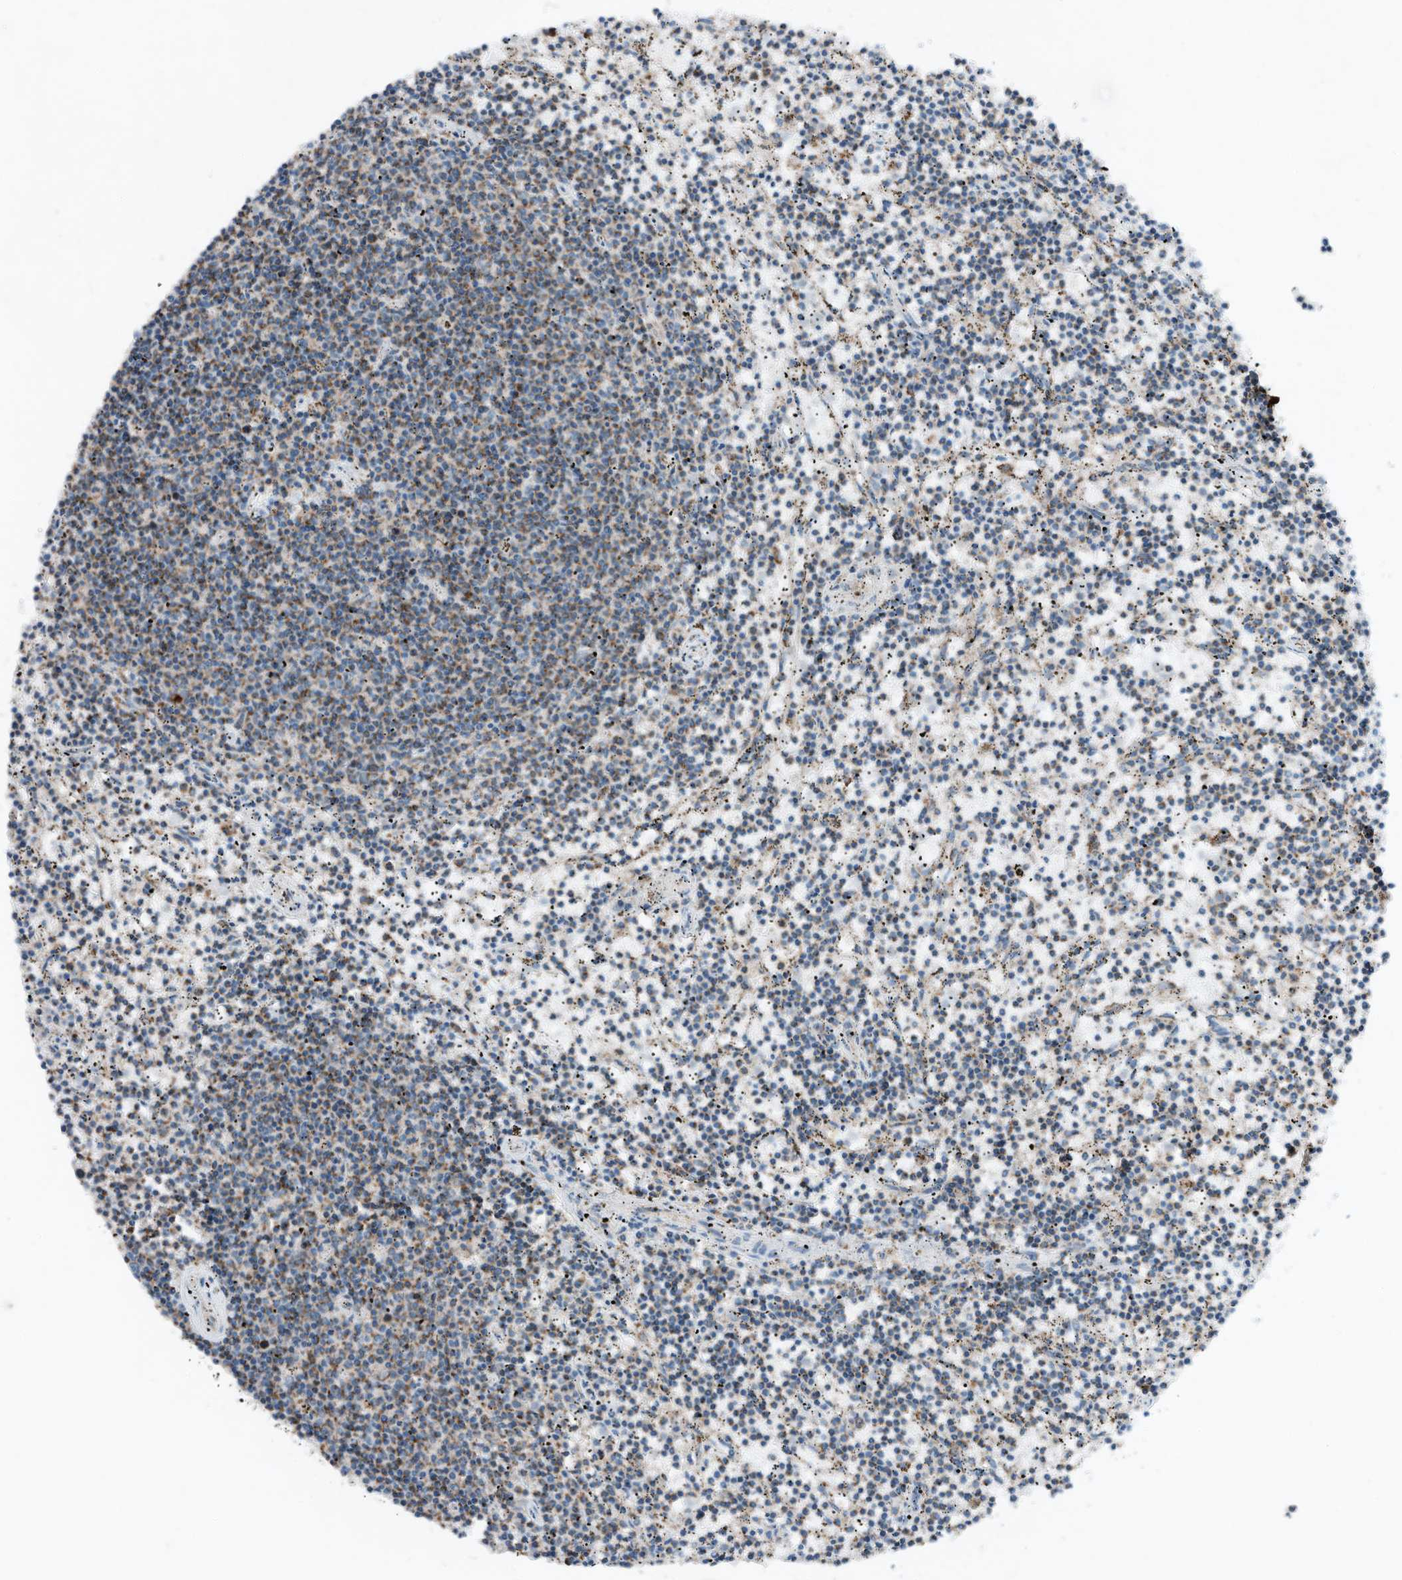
{"staining": {"intensity": "moderate", "quantity": "25%-75%", "location": "cytoplasmic/membranous"}, "tissue": "lymphoma", "cell_type": "Tumor cells", "image_type": "cancer", "snomed": [{"axis": "morphology", "description": "Malignant lymphoma, non-Hodgkin's type, Low grade"}, {"axis": "topography", "description": "Spleen"}], "caption": "Immunohistochemistry (IHC) of lymphoma displays medium levels of moderate cytoplasmic/membranous staining in about 25%-75% of tumor cells.", "gene": "RMND1", "patient": {"sex": "female", "age": 50}}